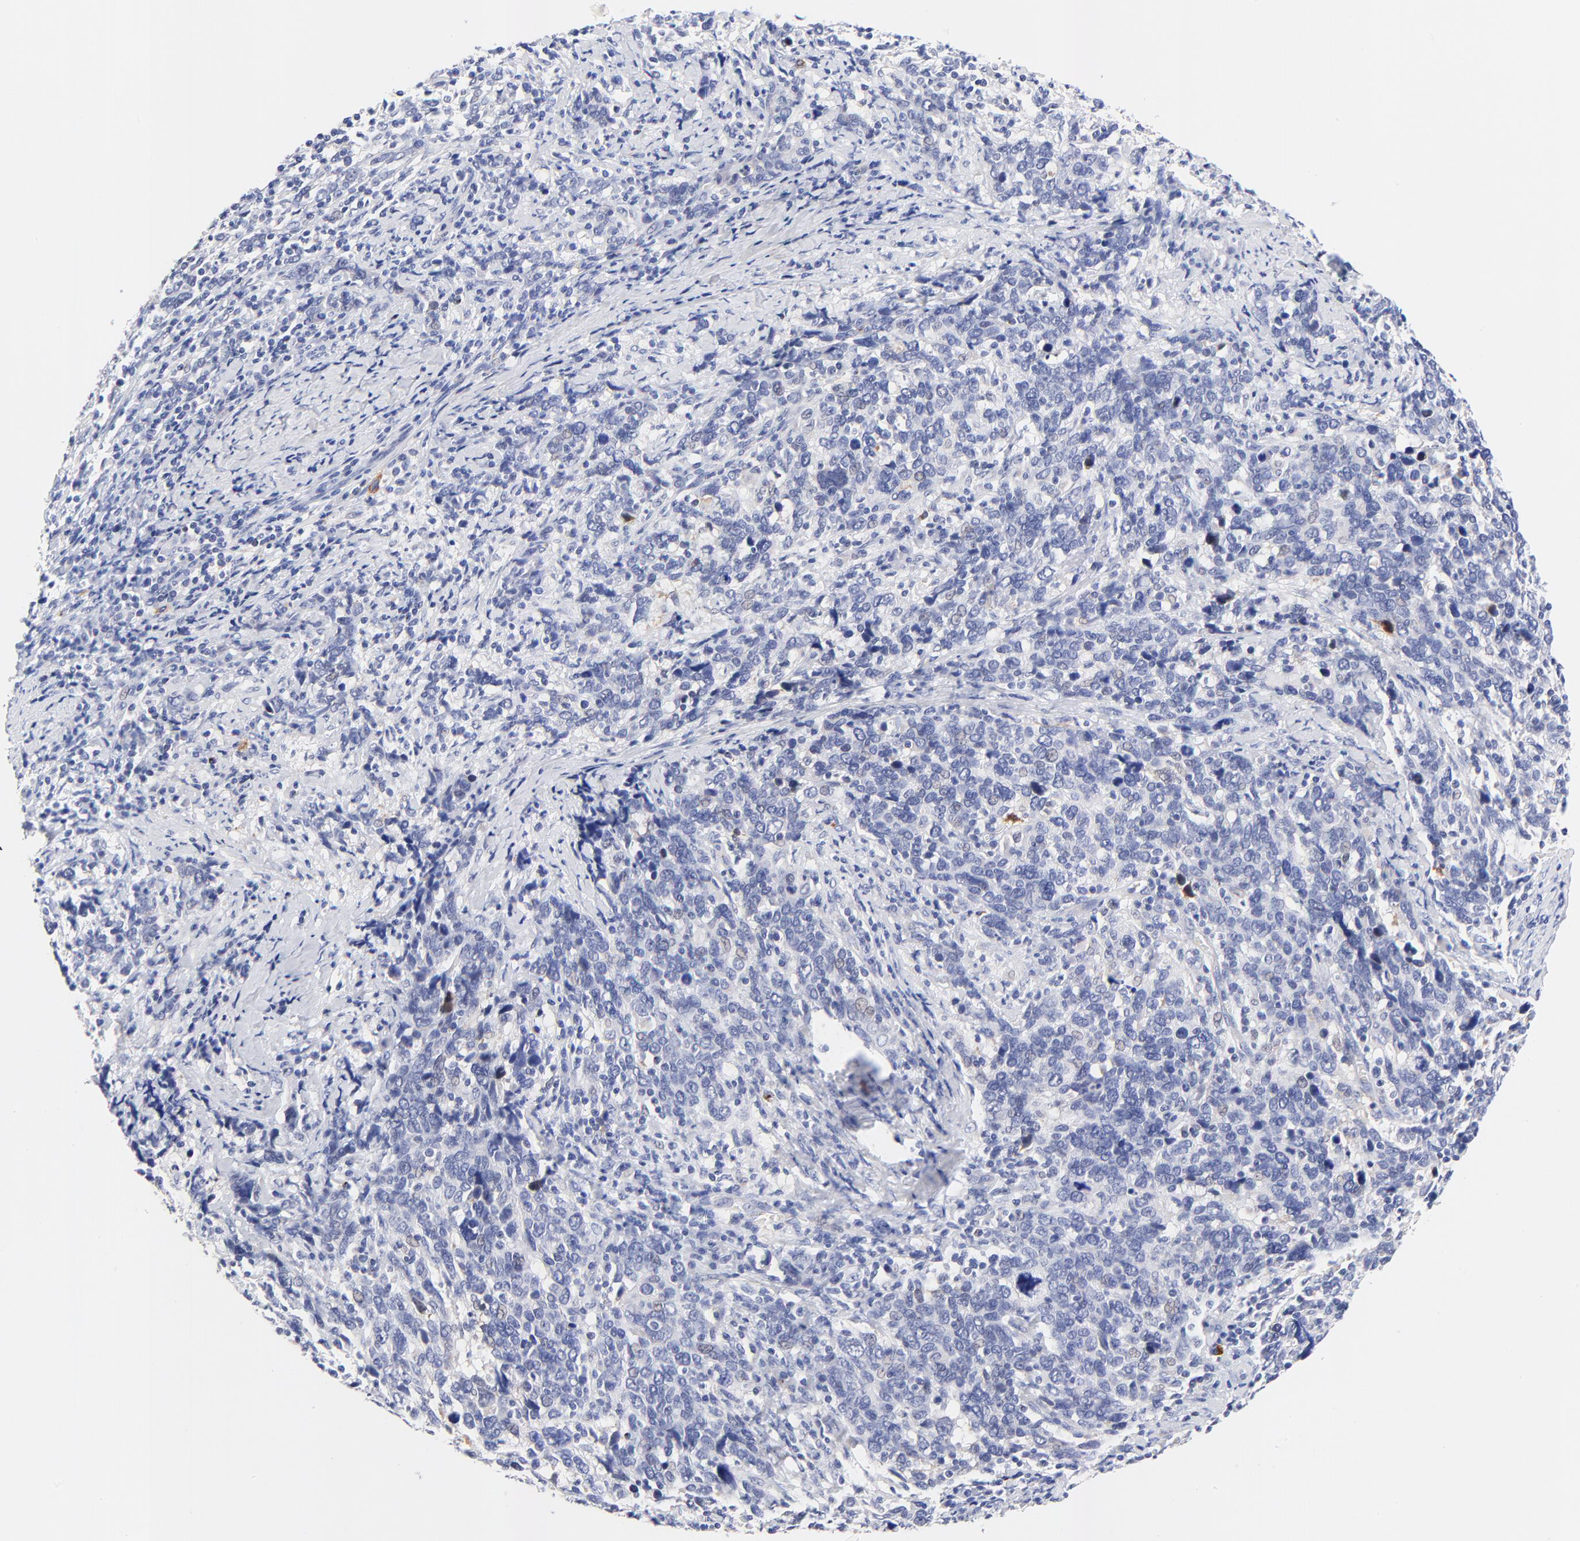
{"staining": {"intensity": "negative", "quantity": "none", "location": "none"}, "tissue": "cervical cancer", "cell_type": "Tumor cells", "image_type": "cancer", "snomed": [{"axis": "morphology", "description": "Squamous cell carcinoma, NOS"}, {"axis": "topography", "description": "Cervix"}], "caption": "This is an immunohistochemistry photomicrograph of cervical squamous cell carcinoma. There is no expression in tumor cells.", "gene": "FAM117B", "patient": {"sex": "female", "age": 41}}